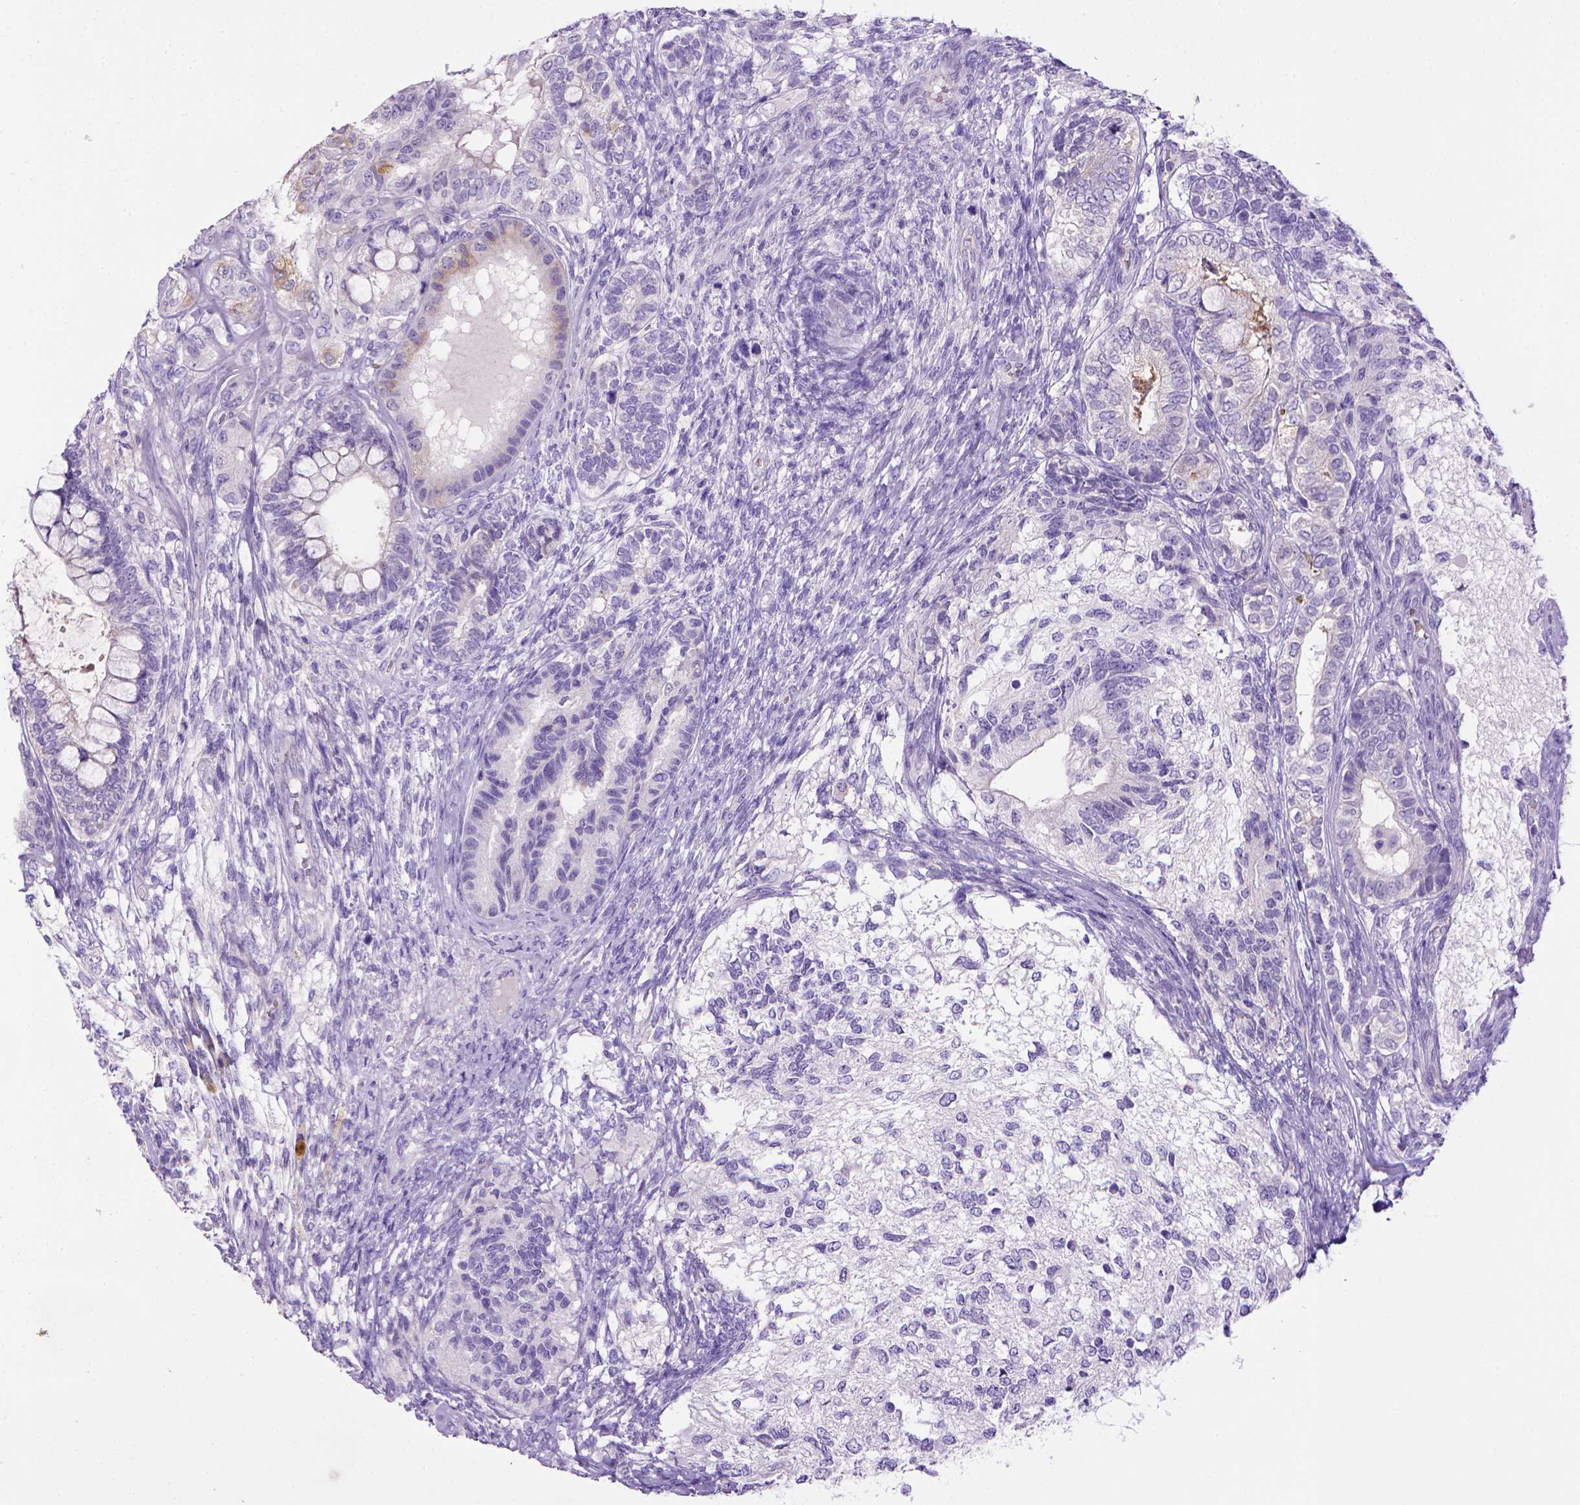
{"staining": {"intensity": "negative", "quantity": "none", "location": "none"}, "tissue": "testis cancer", "cell_type": "Tumor cells", "image_type": "cancer", "snomed": [{"axis": "morphology", "description": "Seminoma, NOS"}, {"axis": "morphology", "description": "Carcinoma, Embryonal, NOS"}, {"axis": "topography", "description": "Testis"}], "caption": "The immunohistochemistry micrograph has no significant positivity in tumor cells of testis cancer (seminoma) tissue. (Stains: DAB (3,3'-diaminobenzidine) immunohistochemistry (IHC) with hematoxylin counter stain, Microscopy: brightfield microscopy at high magnification).", "gene": "BAAT", "patient": {"sex": "male", "age": 41}}